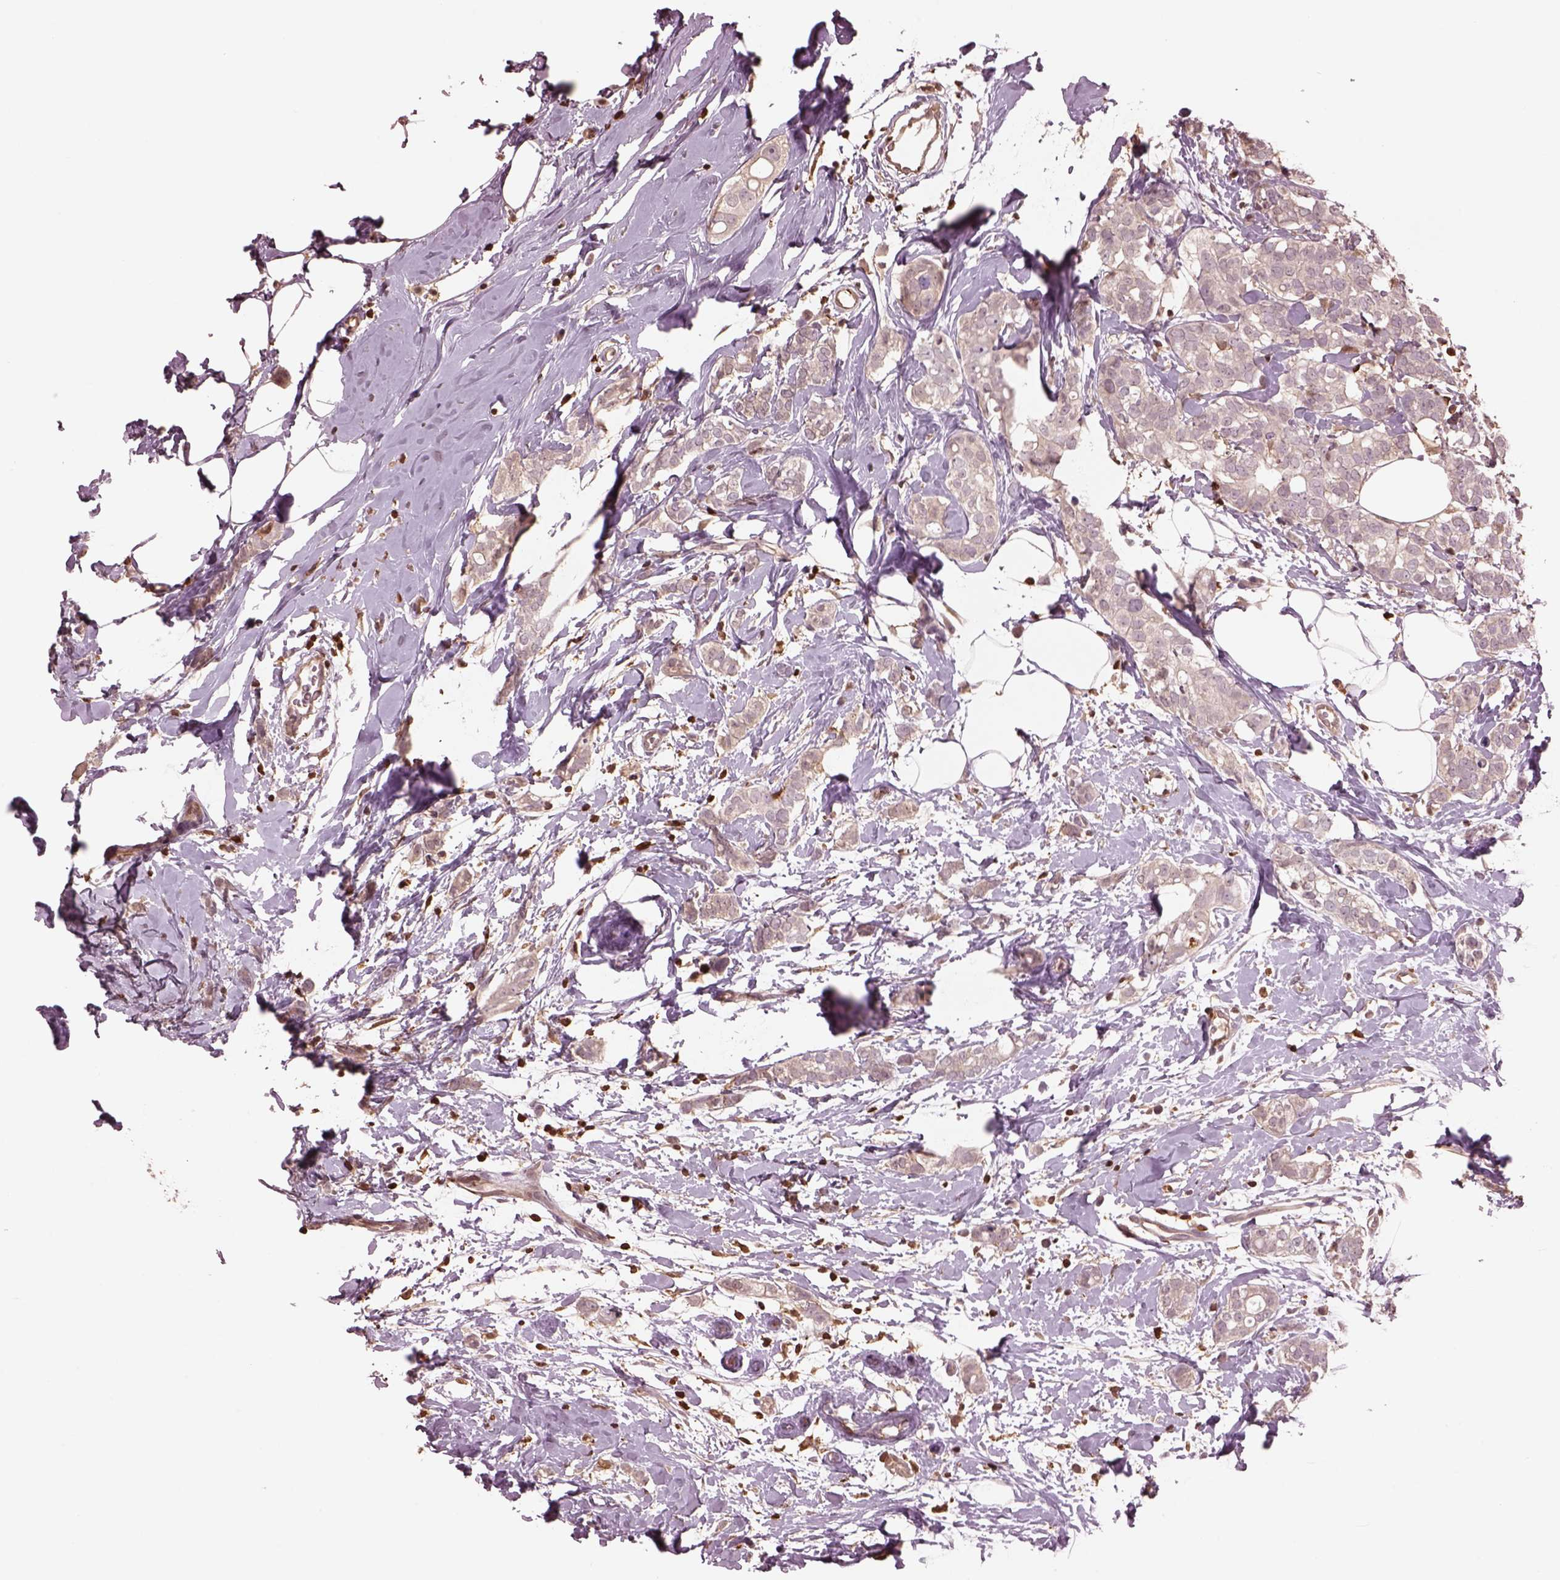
{"staining": {"intensity": "weak", "quantity": ">75%", "location": "cytoplasmic/membranous"}, "tissue": "breast cancer", "cell_type": "Tumor cells", "image_type": "cancer", "snomed": [{"axis": "morphology", "description": "Duct carcinoma"}, {"axis": "topography", "description": "Breast"}], "caption": "Intraductal carcinoma (breast) stained with a protein marker displays weak staining in tumor cells.", "gene": "IL31RA", "patient": {"sex": "female", "age": 40}}